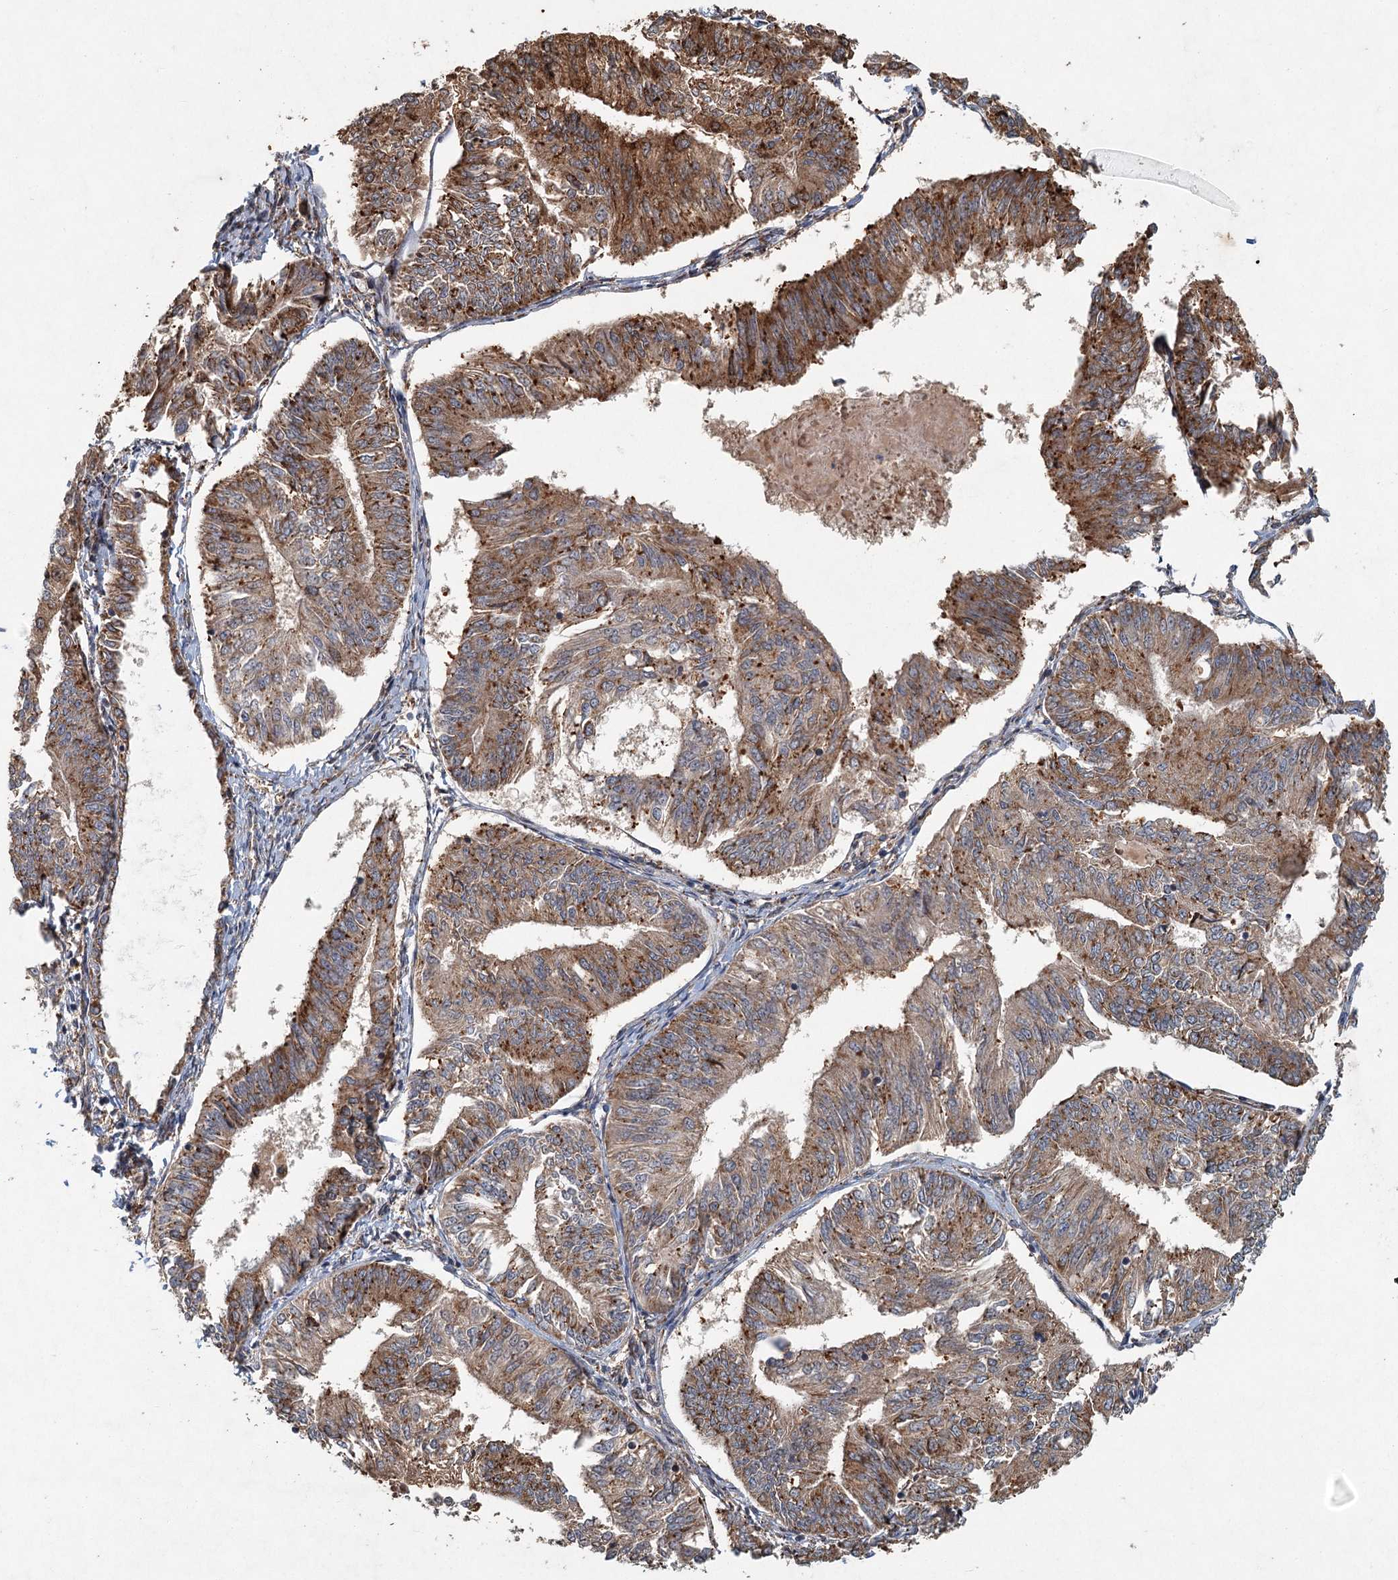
{"staining": {"intensity": "moderate", "quantity": ">75%", "location": "cytoplasmic/membranous"}, "tissue": "endometrial cancer", "cell_type": "Tumor cells", "image_type": "cancer", "snomed": [{"axis": "morphology", "description": "Adenocarcinoma, NOS"}, {"axis": "topography", "description": "Endometrium"}], "caption": "This is a micrograph of immunohistochemistry (IHC) staining of adenocarcinoma (endometrial), which shows moderate expression in the cytoplasmic/membranous of tumor cells.", "gene": "SRPX2", "patient": {"sex": "female", "age": 58}}